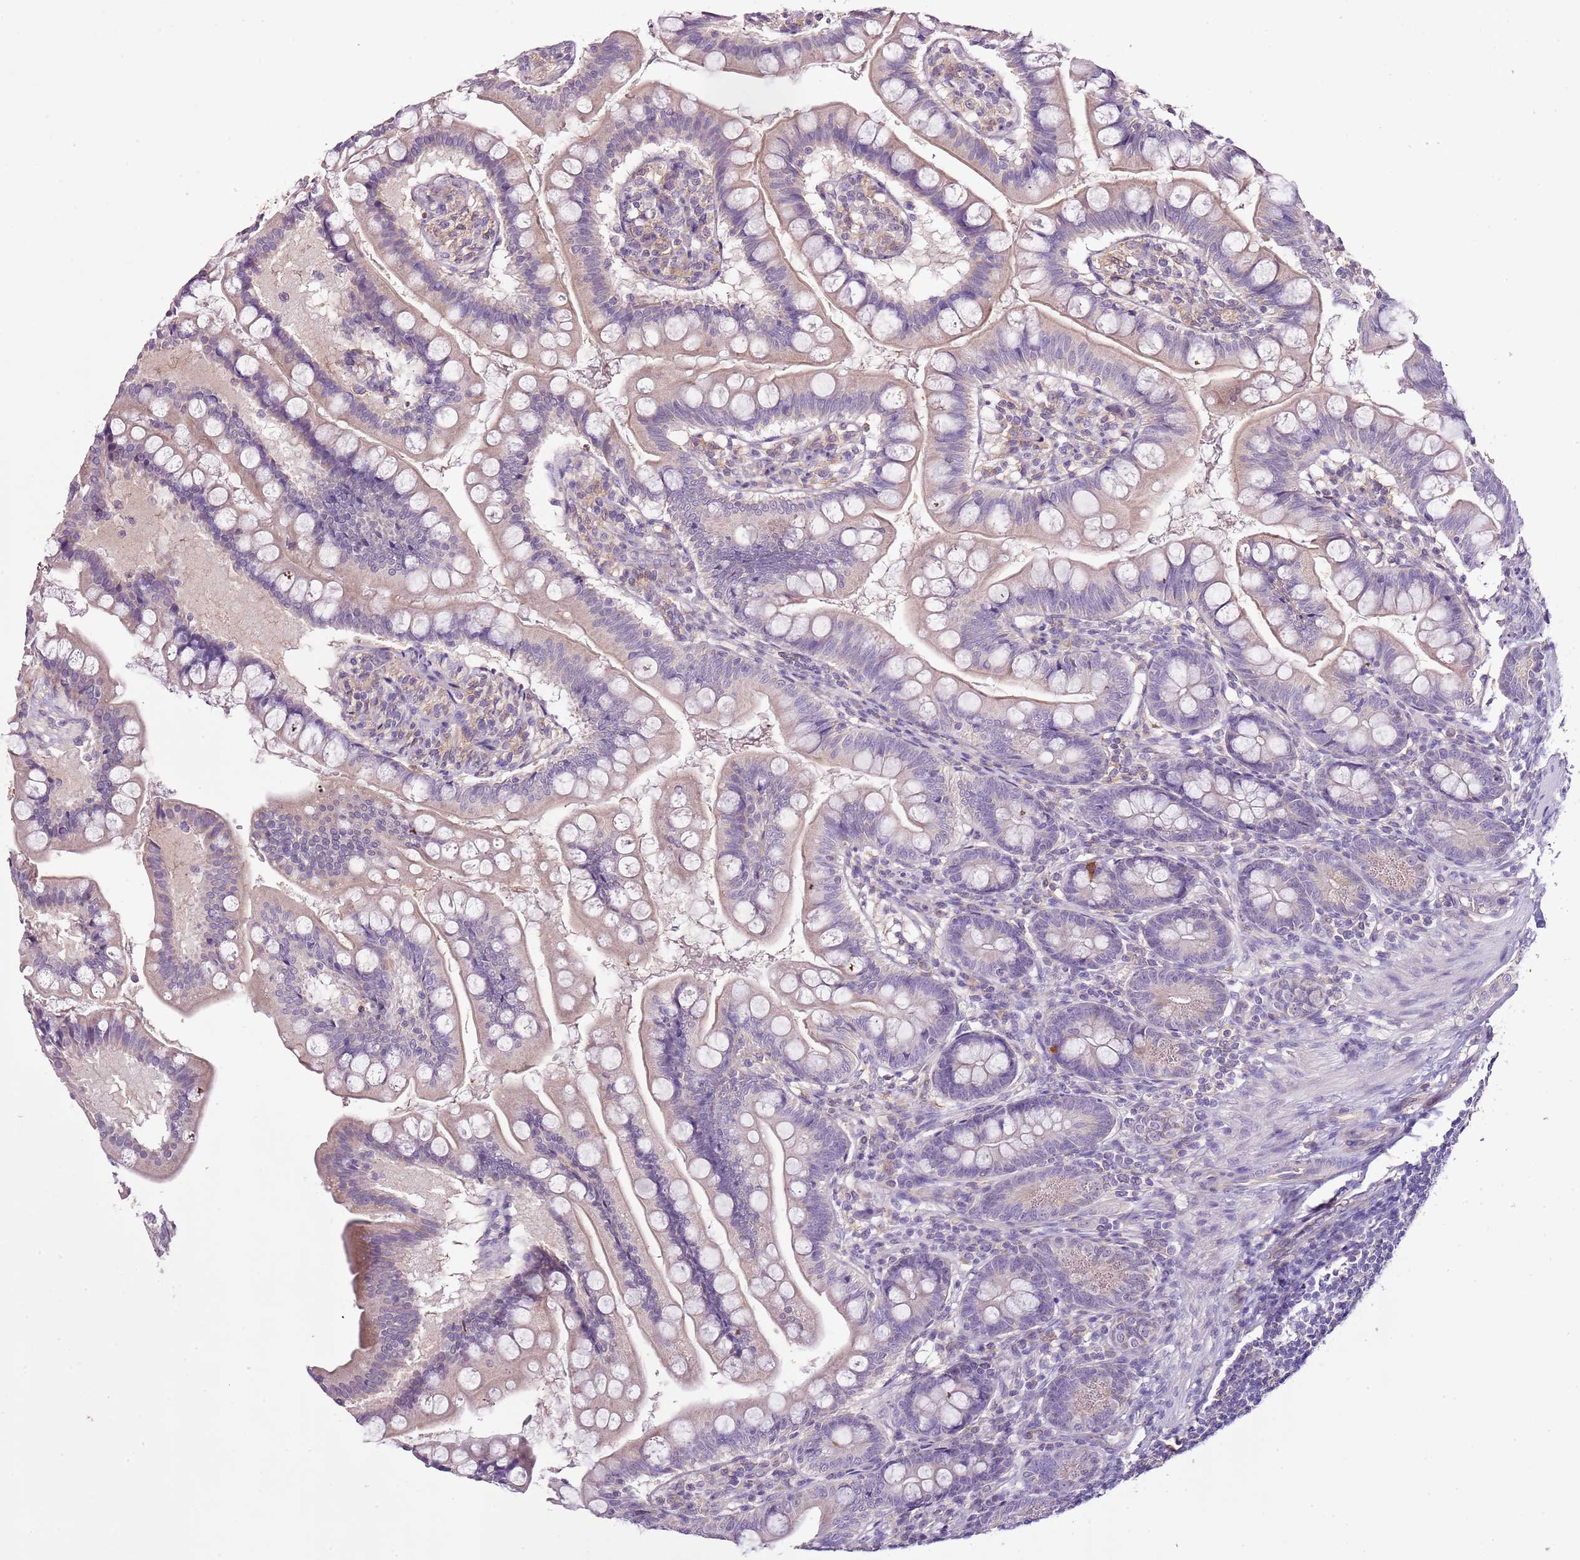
{"staining": {"intensity": "weak", "quantity": "25%-75%", "location": "cytoplasmic/membranous"}, "tissue": "small intestine", "cell_type": "Glandular cells", "image_type": "normal", "snomed": [{"axis": "morphology", "description": "Normal tissue, NOS"}, {"axis": "topography", "description": "Small intestine"}], "caption": "DAB (3,3'-diaminobenzidine) immunohistochemical staining of benign human small intestine displays weak cytoplasmic/membranous protein expression in about 25%-75% of glandular cells. The staining was performed using DAB, with brown indicating positive protein expression. Nuclei are stained blue with hematoxylin.", "gene": "CMKLR1", "patient": {"sex": "male", "age": 7}}